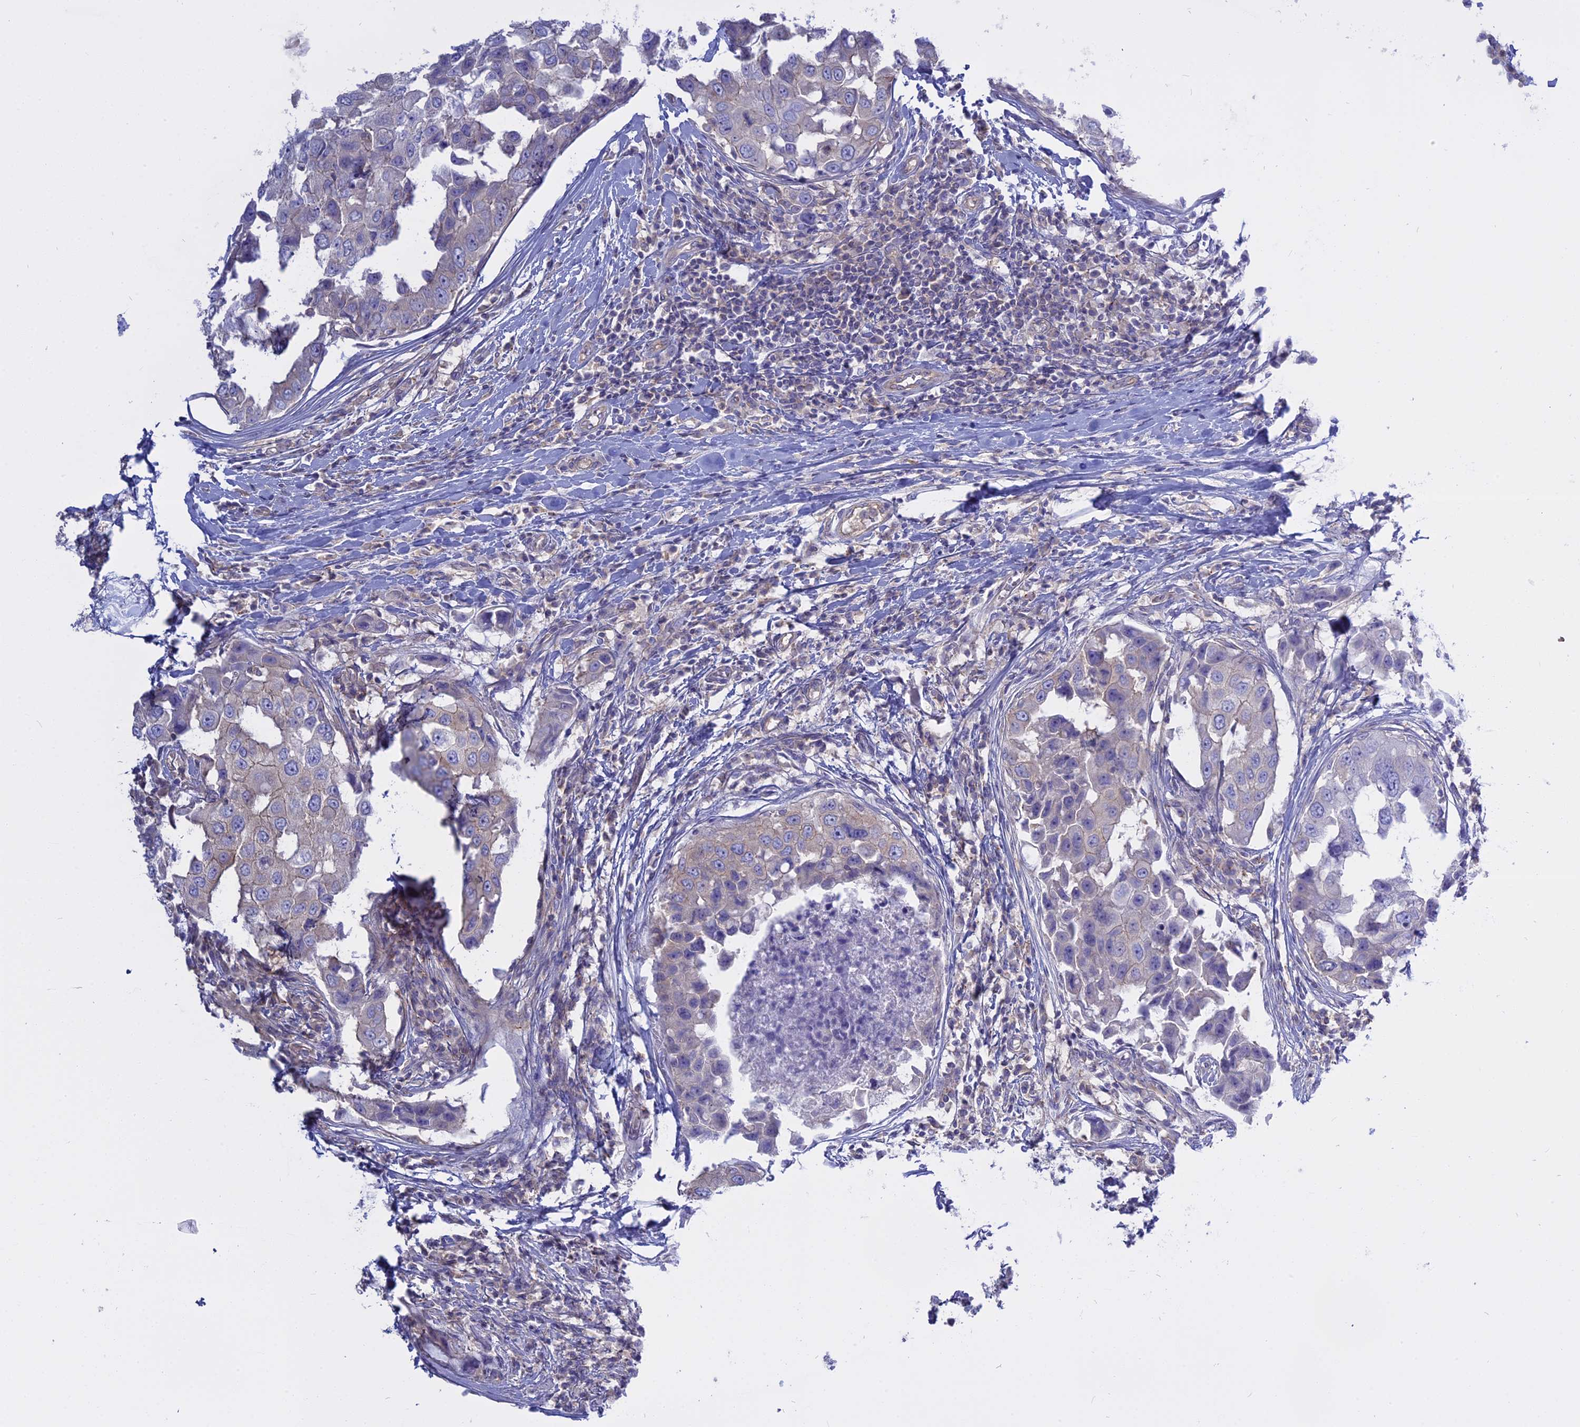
{"staining": {"intensity": "negative", "quantity": "none", "location": "none"}, "tissue": "breast cancer", "cell_type": "Tumor cells", "image_type": "cancer", "snomed": [{"axis": "morphology", "description": "Duct carcinoma"}, {"axis": "topography", "description": "Breast"}], "caption": "This micrograph is of breast cancer (intraductal carcinoma) stained with immunohistochemistry (IHC) to label a protein in brown with the nuclei are counter-stained blue. There is no expression in tumor cells. The staining is performed using DAB brown chromogen with nuclei counter-stained in using hematoxylin.", "gene": "AHCYL1", "patient": {"sex": "female", "age": 27}}